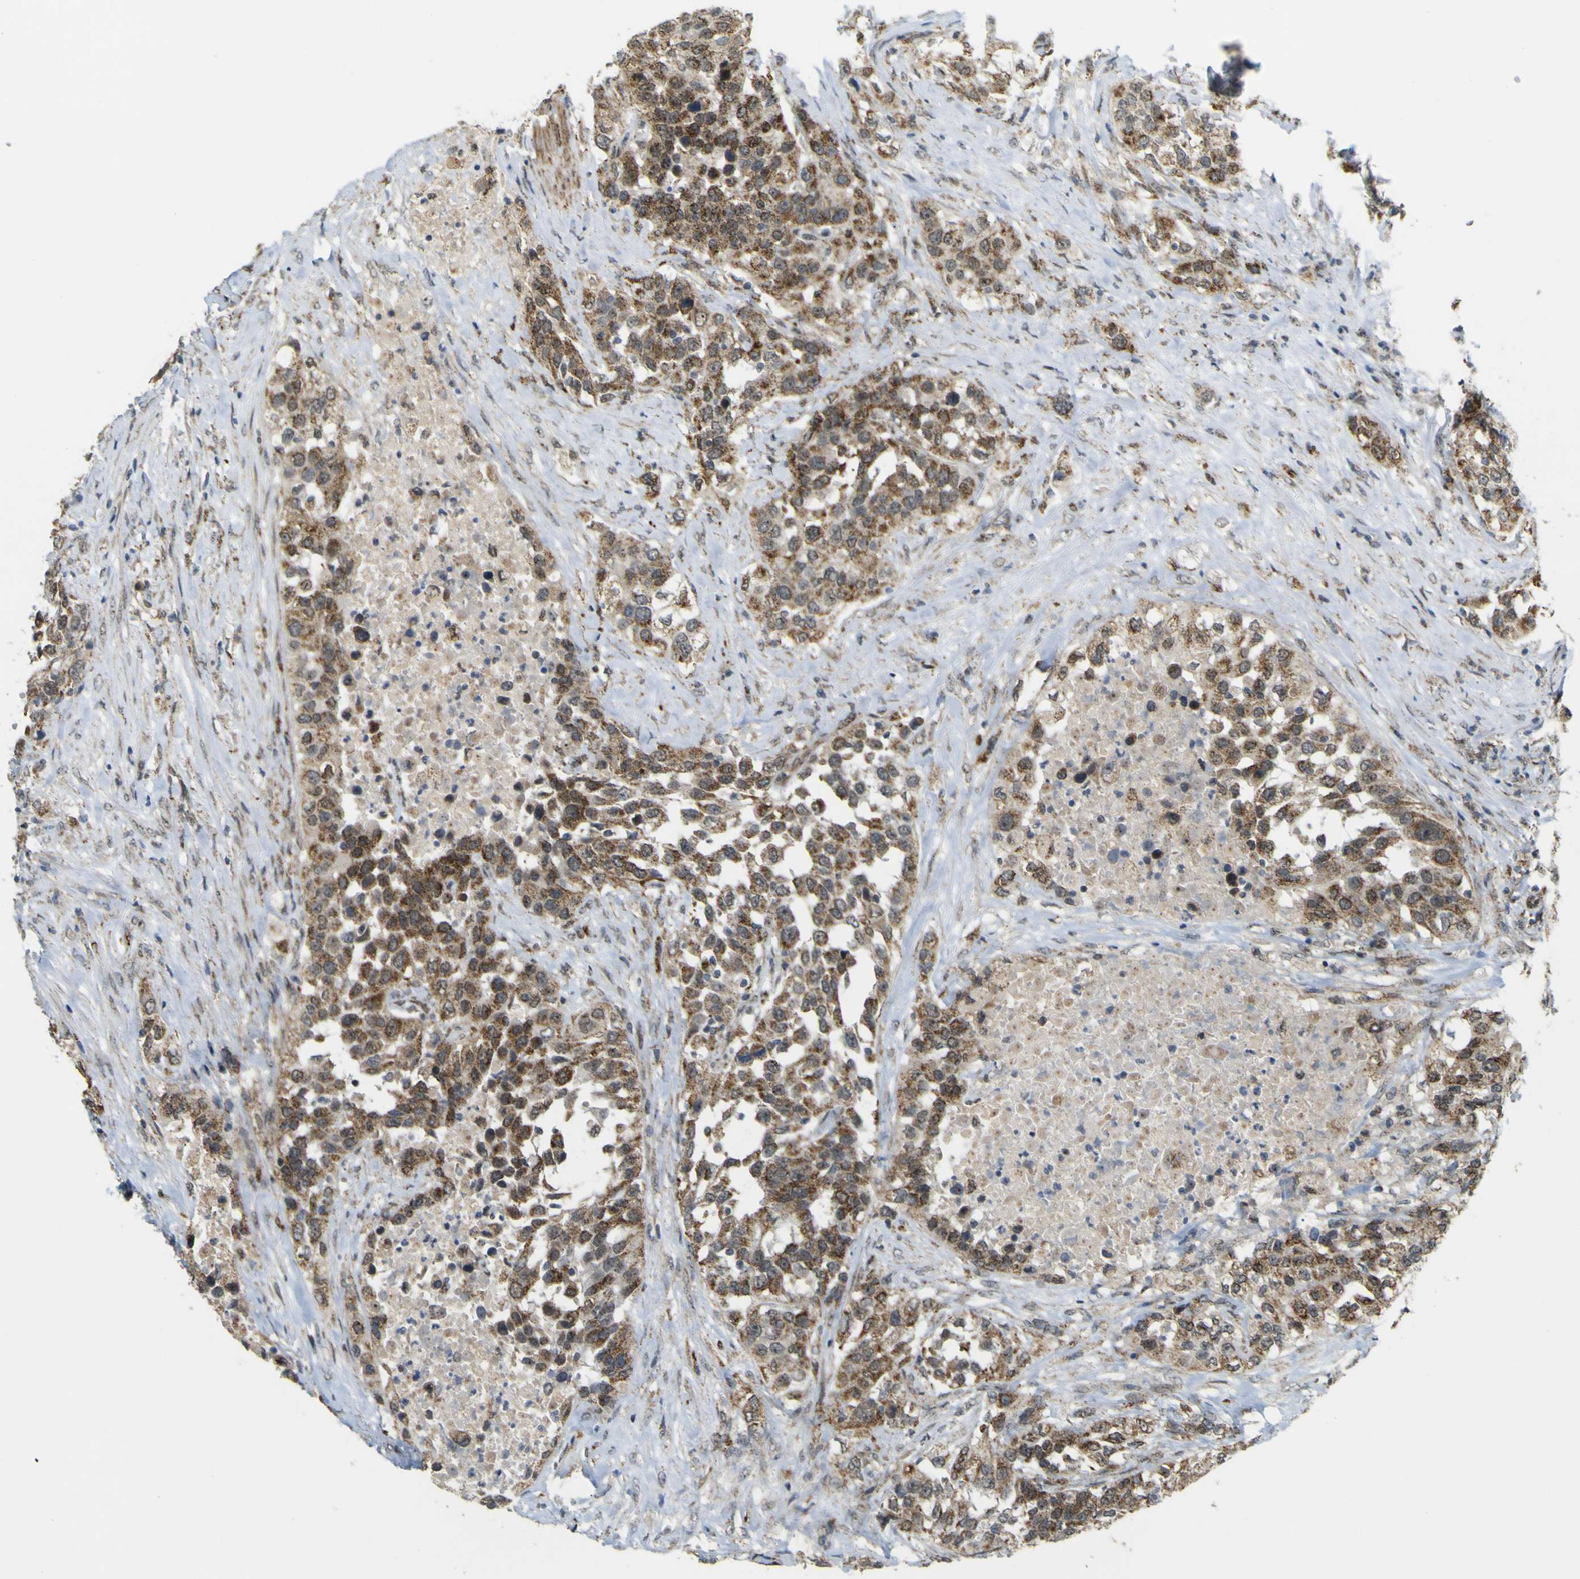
{"staining": {"intensity": "moderate", "quantity": ">75%", "location": "cytoplasmic/membranous"}, "tissue": "urothelial cancer", "cell_type": "Tumor cells", "image_type": "cancer", "snomed": [{"axis": "morphology", "description": "Urothelial carcinoma, High grade"}, {"axis": "topography", "description": "Urinary bladder"}], "caption": "Tumor cells demonstrate medium levels of moderate cytoplasmic/membranous staining in approximately >75% of cells in high-grade urothelial carcinoma.", "gene": "ACBD5", "patient": {"sex": "female", "age": 80}}